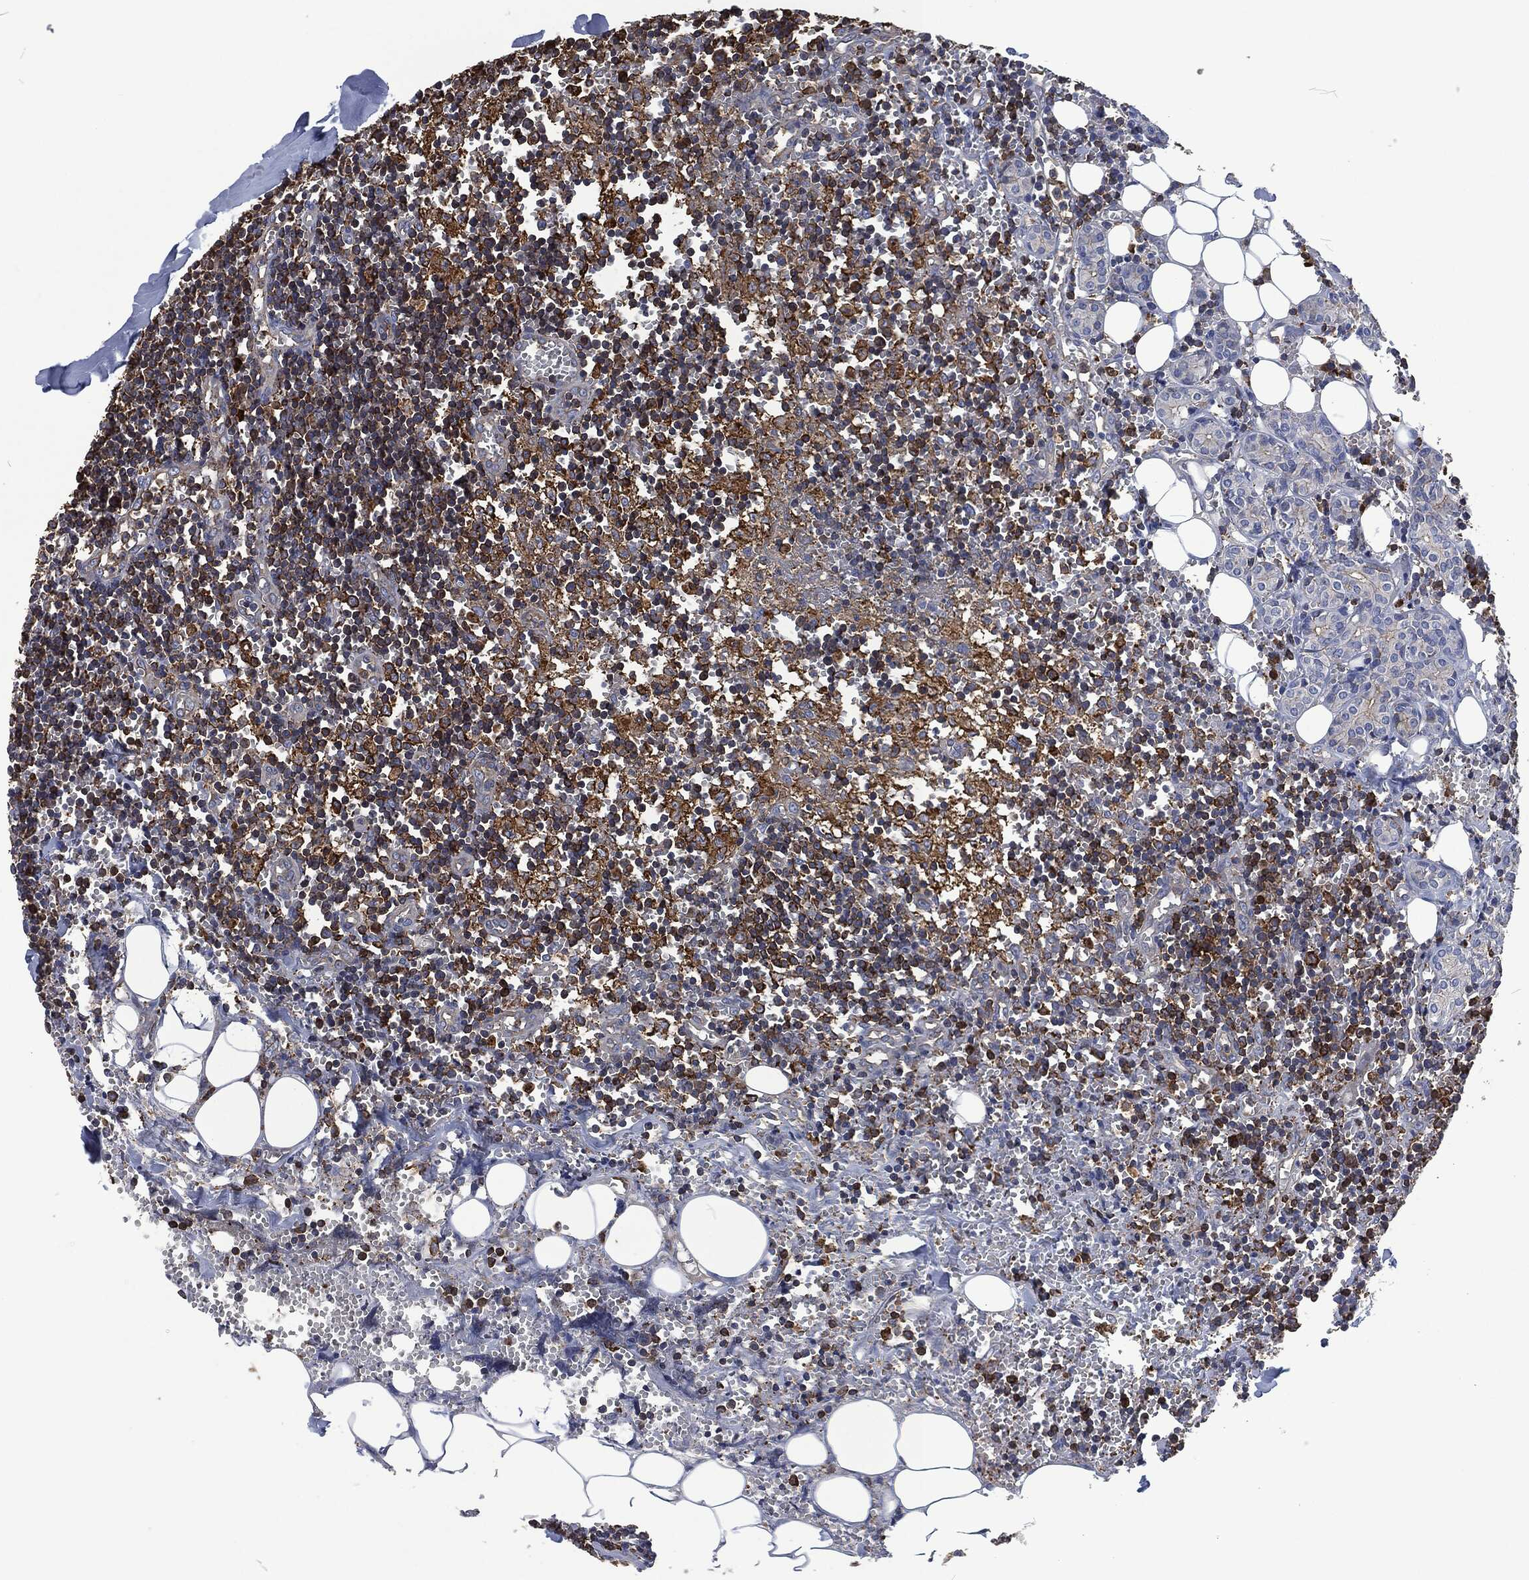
{"staining": {"intensity": "strong", "quantity": "25%-75%", "location": "cytoplasmic/membranous"}, "tissue": "lymph node", "cell_type": "Non-germinal center cells", "image_type": "normal", "snomed": [{"axis": "morphology", "description": "Normal tissue, NOS"}, {"axis": "topography", "description": "Lymph node"}, {"axis": "topography", "description": "Salivary gland"}], "caption": "Brown immunohistochemical staining in benign lymph node shows strong cytoplasmic/membranous staining in about 25%-75% of non-germinal center cells.", "gene": "LGALS9", "patient": {"sex": "male", "age": 78}}